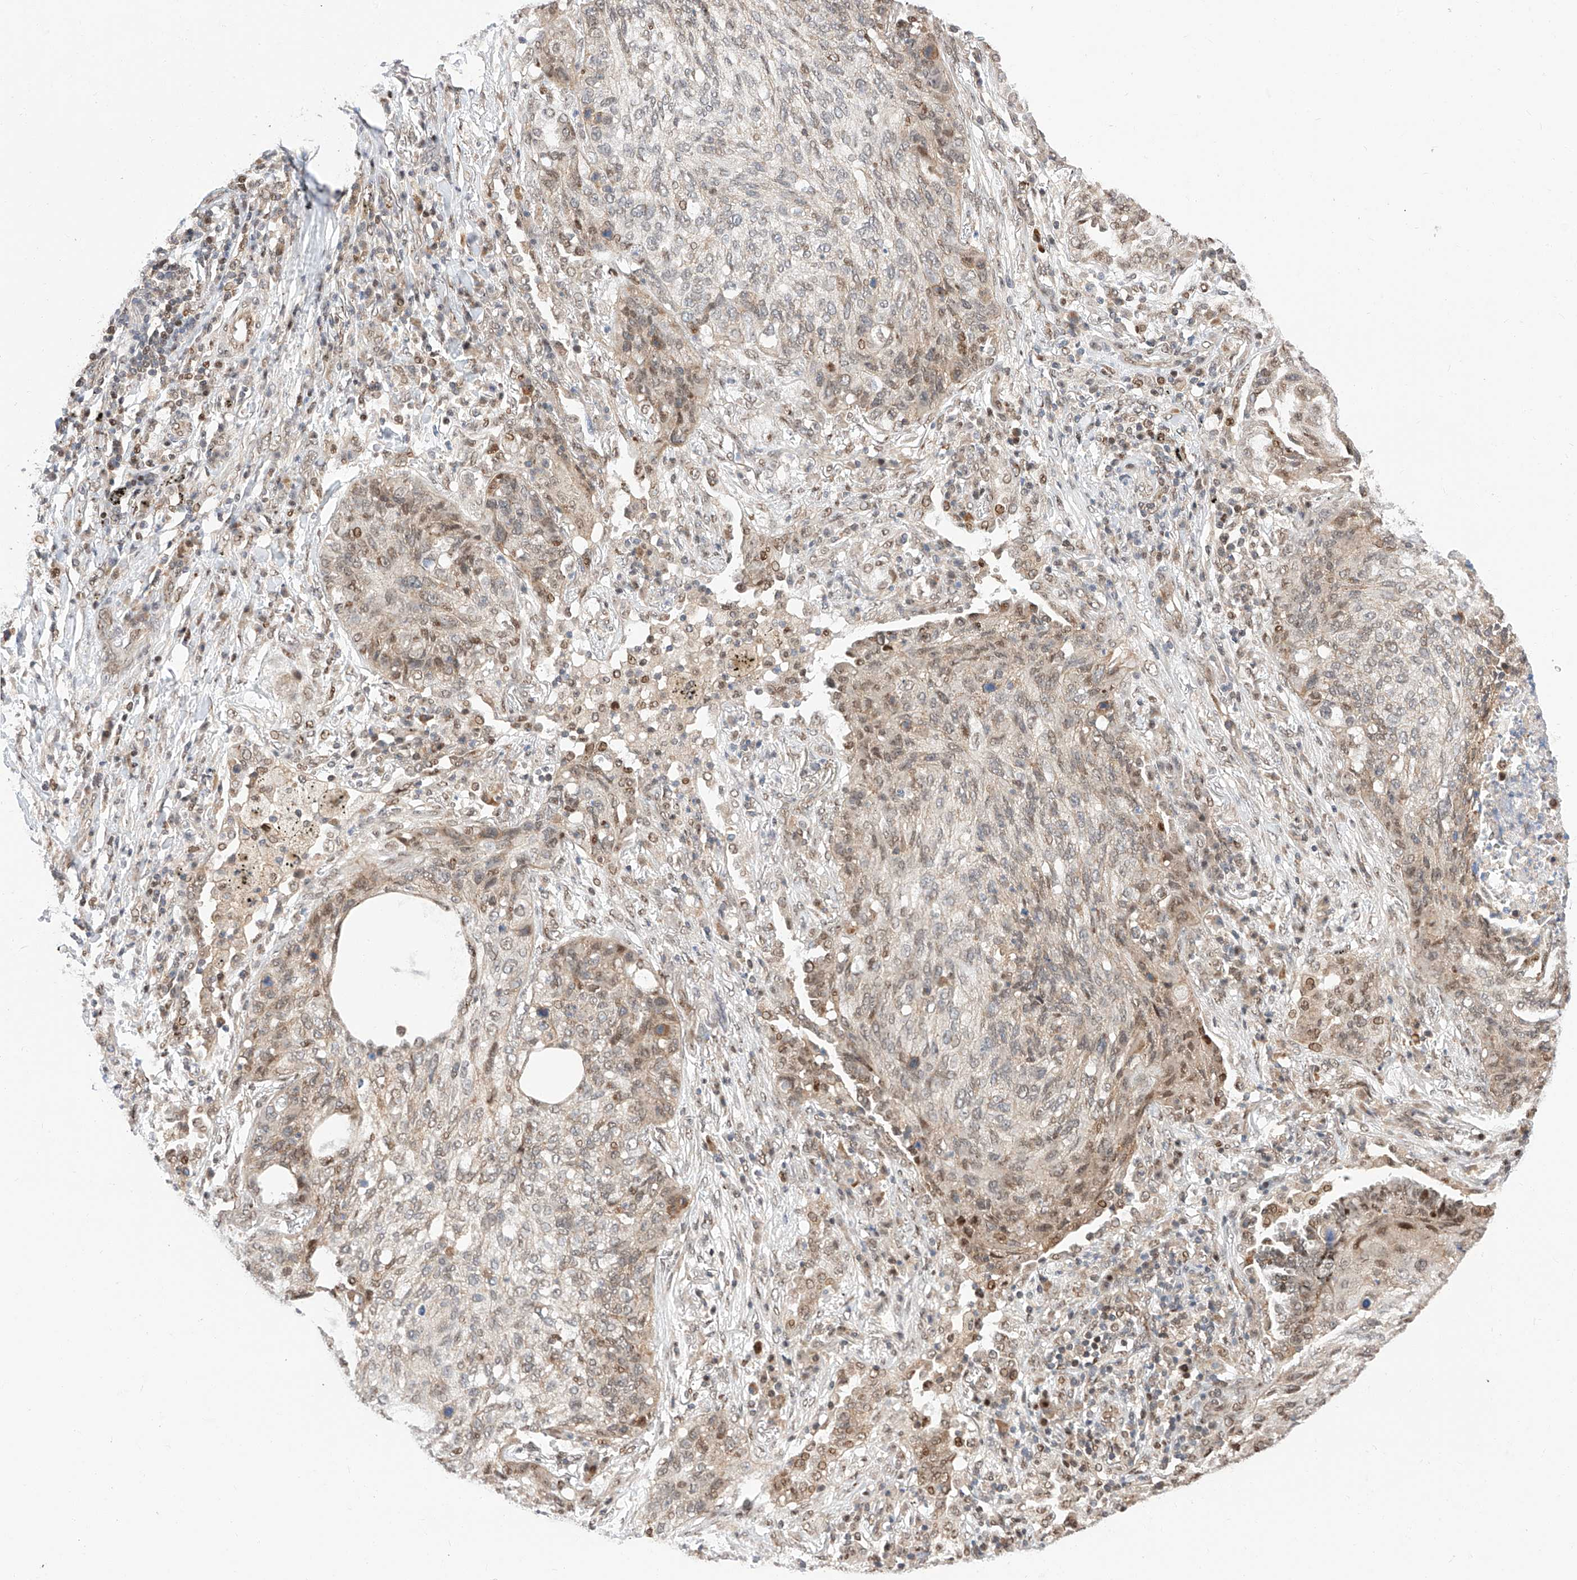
{"staining": {"intensity": "moderate", "quantity": "<25%", "location": "cytoplasmic/membranous,nuclear"}, "tissue": "lung cancer", "cell_type": "Tumor cells", "image_type": "cancer", "snomed": [{"axis": "morphology", "description": "Squamous cell carcinoma, NOS"}, {"axis": "topography", "description": "Lung"}], "caption": "Tumor cells display low levels of moderate cytoplasmic/membranous and nuclear staining in approximately <25% of cells in human lung cancer (squamous cell carcinoma).", "gene": "HDAC9", "patient": {"sex": "female", "age": 63}}